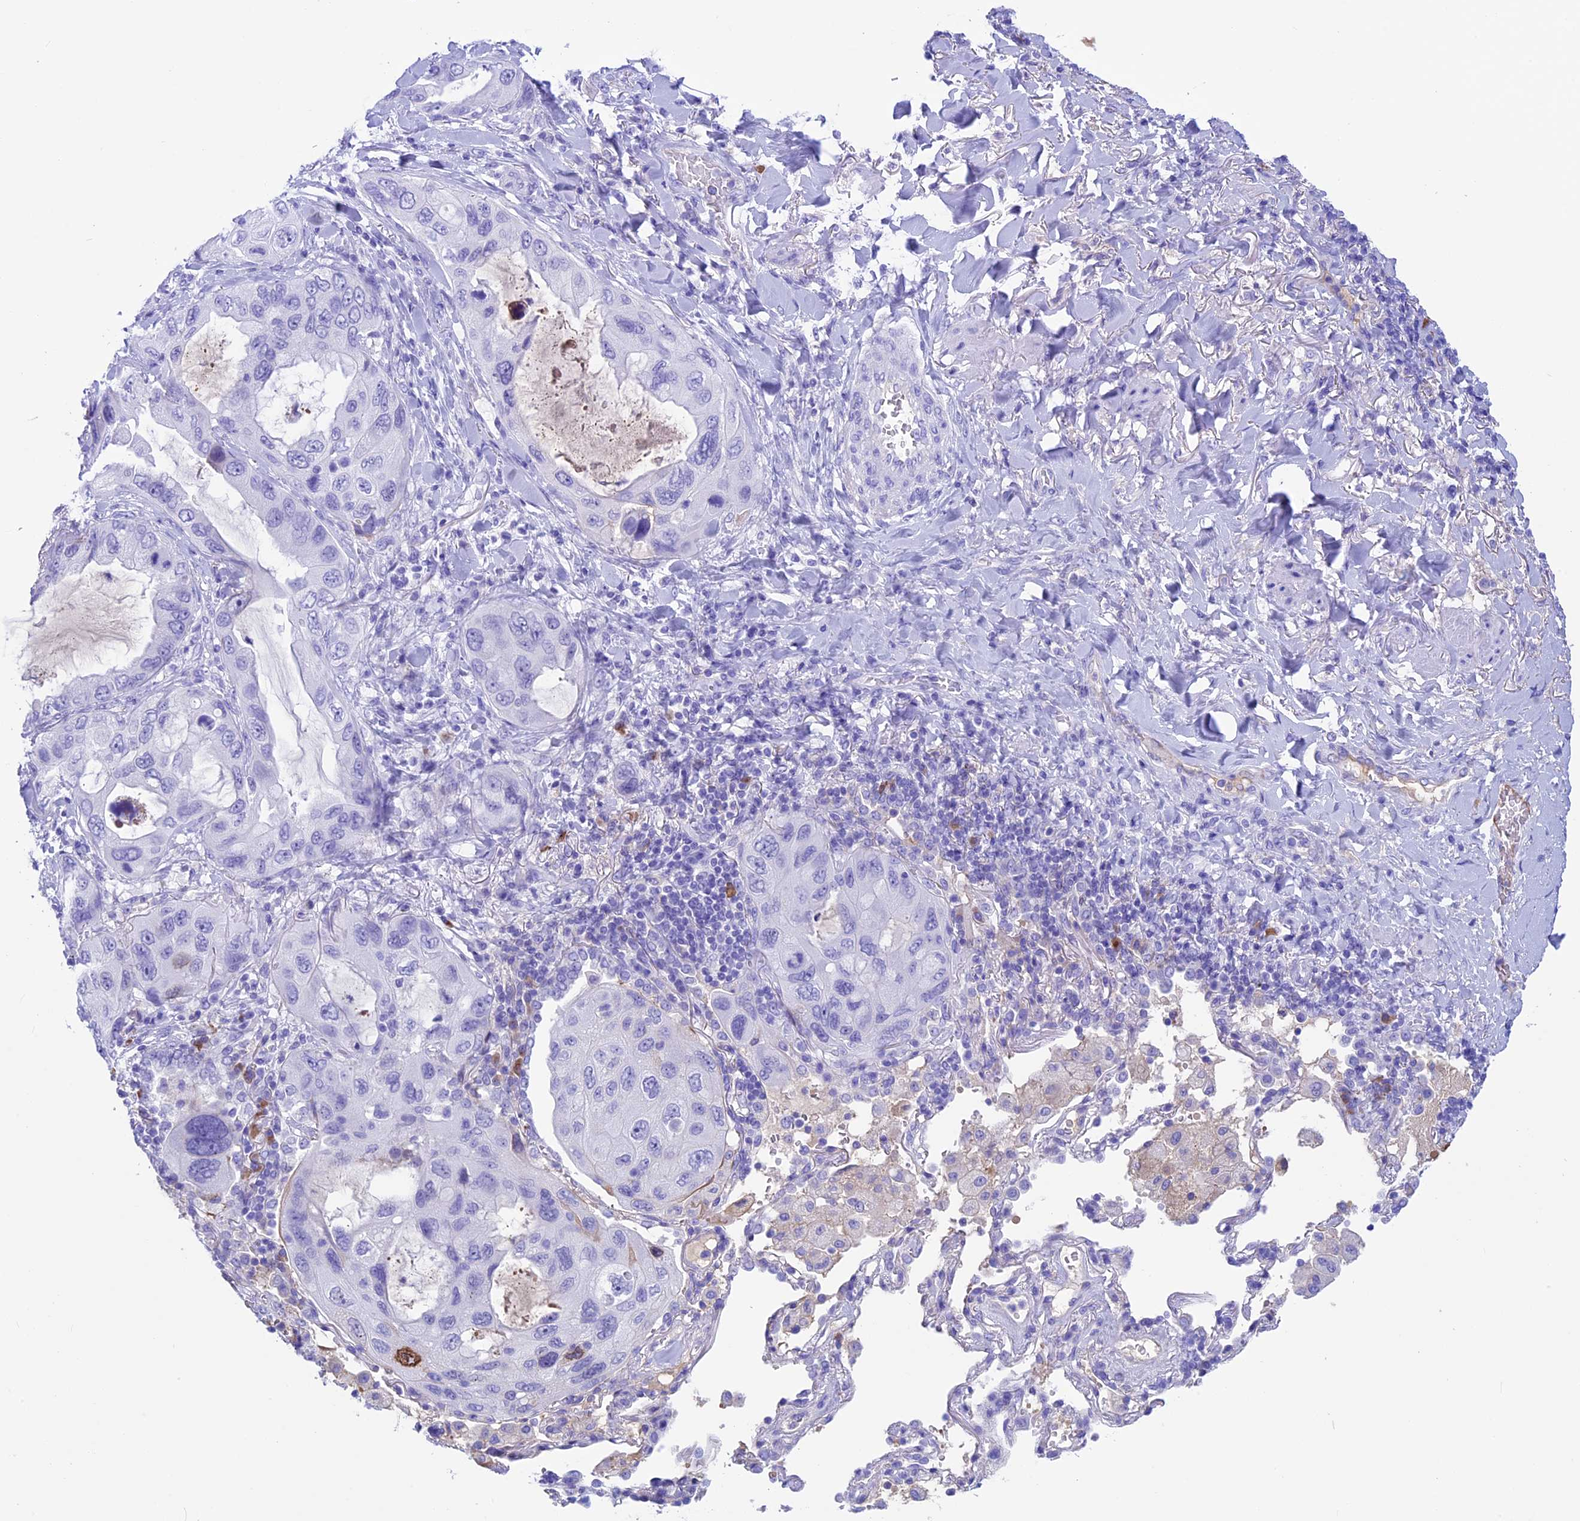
{"staining": {"intensity": "negative", "quantity": "none", "location": "none"}, "tissue": "lung cancer", "cell_type": "Tumor cells", "image_type": "cancer", "snomed": [{"axis": "morphology", "description": "Squamous cell carcinoma, NOS"}, {"axis": "topography", "description": "Lung"}], "caption": "Lung cancer stained for a protein using IHC exhibits no expression tumor cells.", "gene": "IGSF6", "patient": {"sex": "female", "age": 73}}